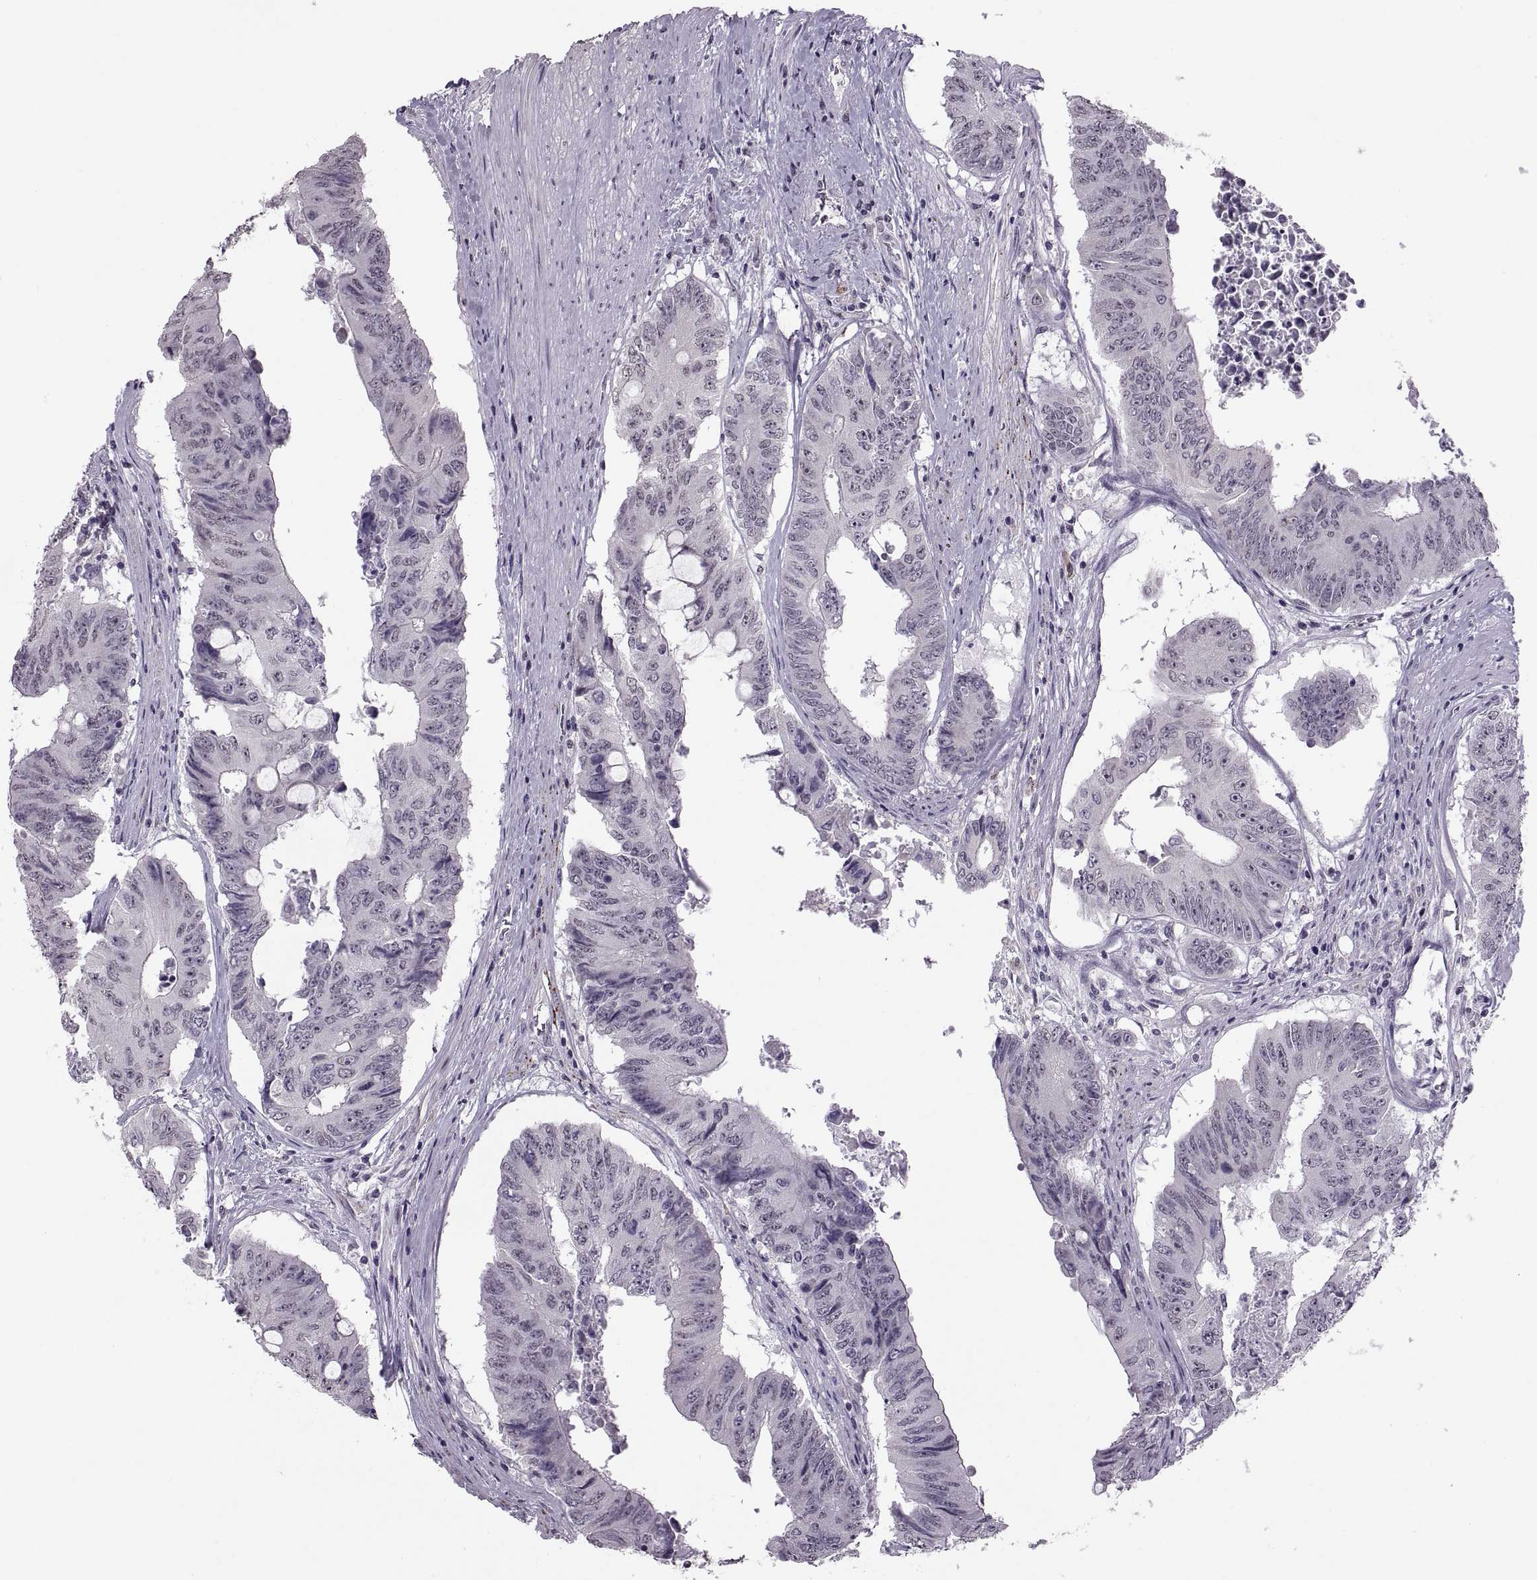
{"staining": {"intensity": "negative", "quantity": "none", "location": "none"}, "tissue": "colorectal cancer", "cell_type": "Tumor cells", "image_type": "cancer", "snomed": [{"axis": "morphology", "description": "Adenocarcinoma, NOS"}, {"axis": "topography", "description": "Rectum"}], "caption": "A photomicrograph of human colorectal cancer (adenocarcinoma) is negative for staining in tumor cells. (DAB IHC with hematoxylin counter stain).", "gene": "OTP", "patient": {"sex": "male", "age": 59}}